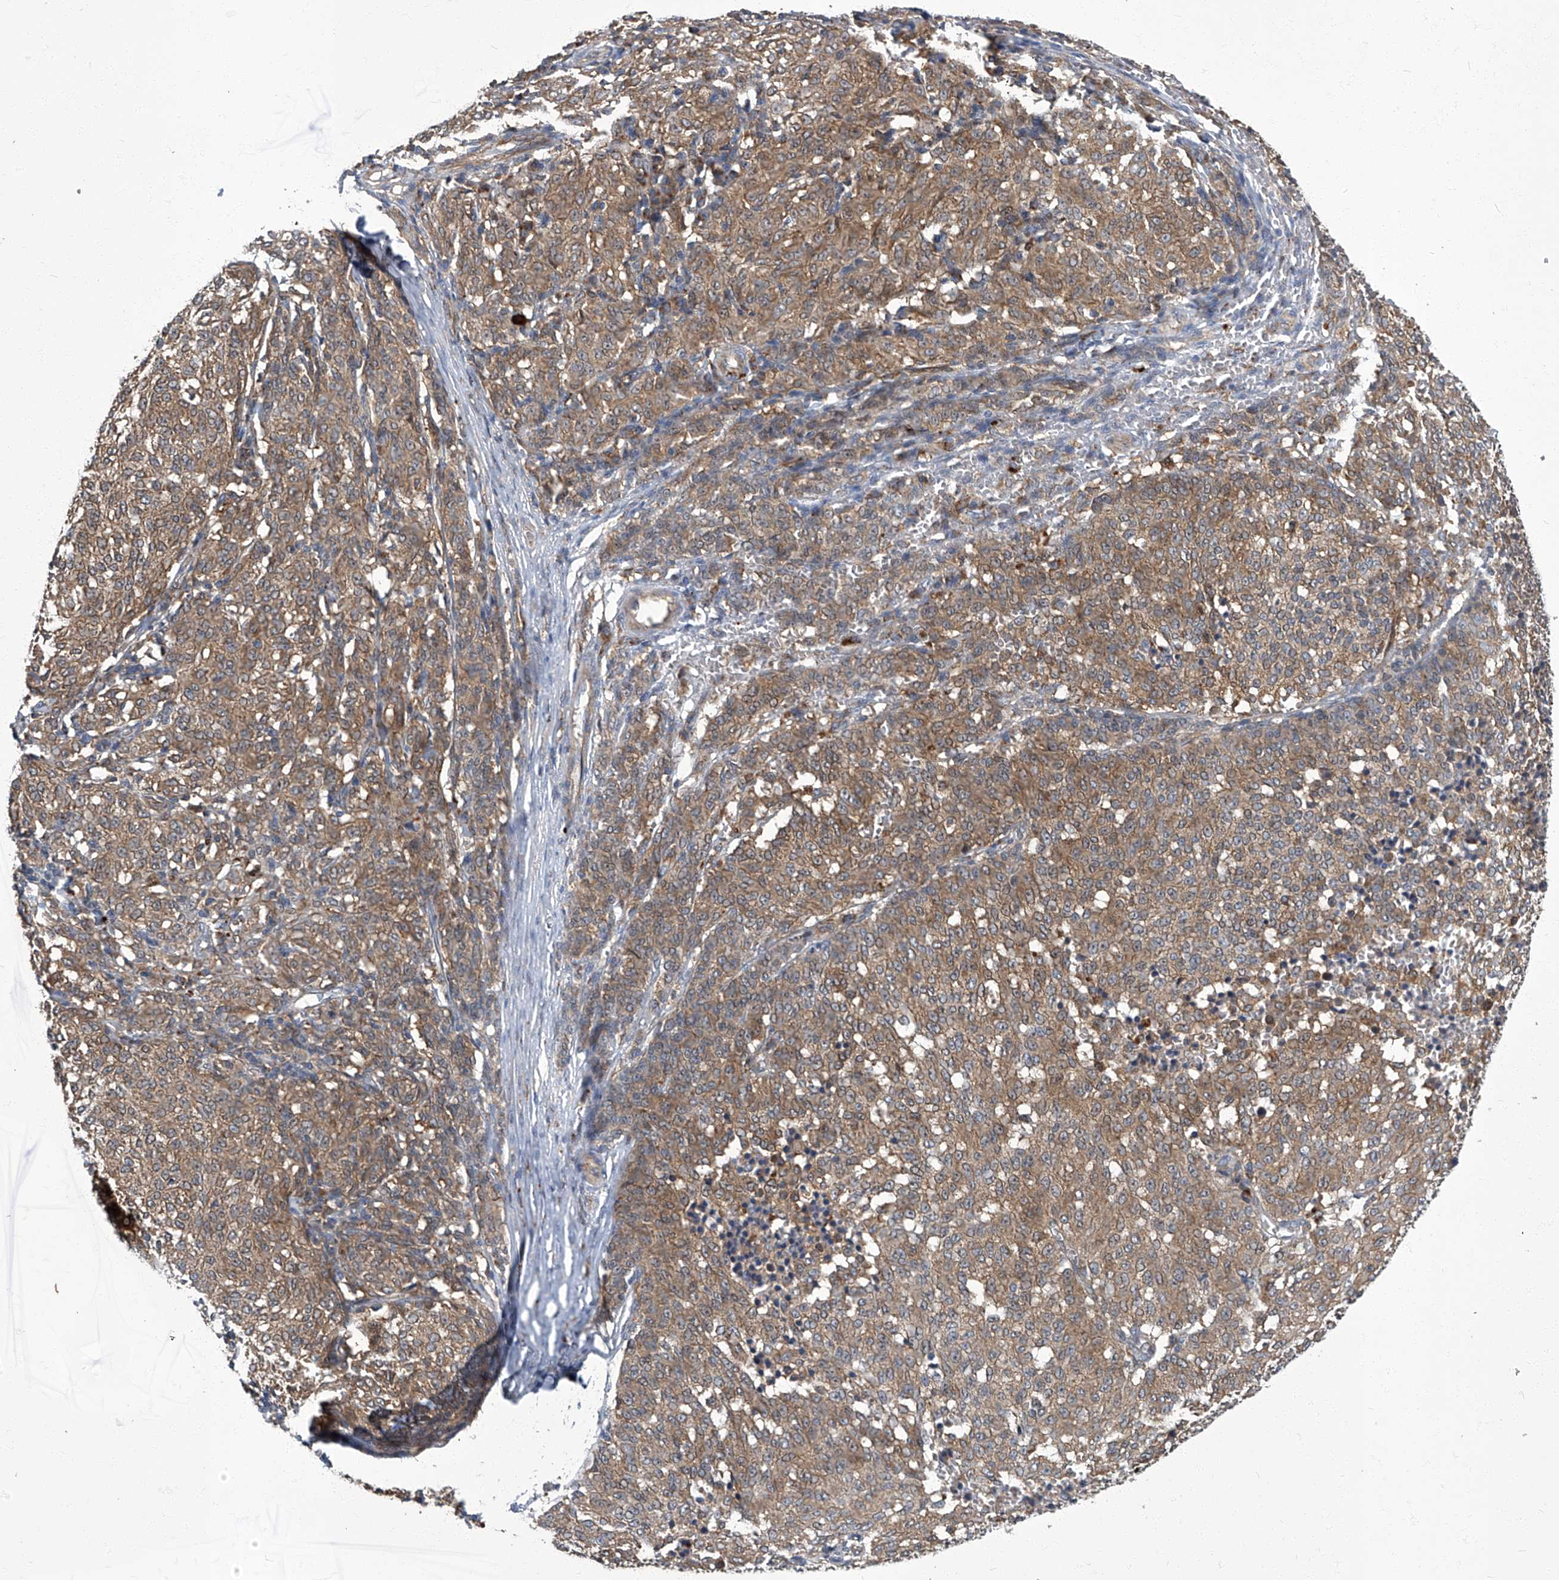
{"staining": {"intensity": "moderate", "quantity": ">75%", "location": "cytoplasmic/membranous"}, "tissue": "melanoma", "cell_type": "Tumor cells", "image_type": "cancer", "snomed": [{"axis": "morphology", "description": "Malignant melanoma, NOS"}, {"axis": "topography", "description": "Skin"}], "caption": "Protein expression by immunohistochemistry demonstrates moderate cytoplasmic/membranous staining in approximately >75% of tumor cells in malignant melanoma. (DAB (3,3'-diaminobenzidine) IHC with brightfield microscopy, high magnification).", "gene": "TNFRSF13B", "patient": {"sex": "female", "age": 72}}